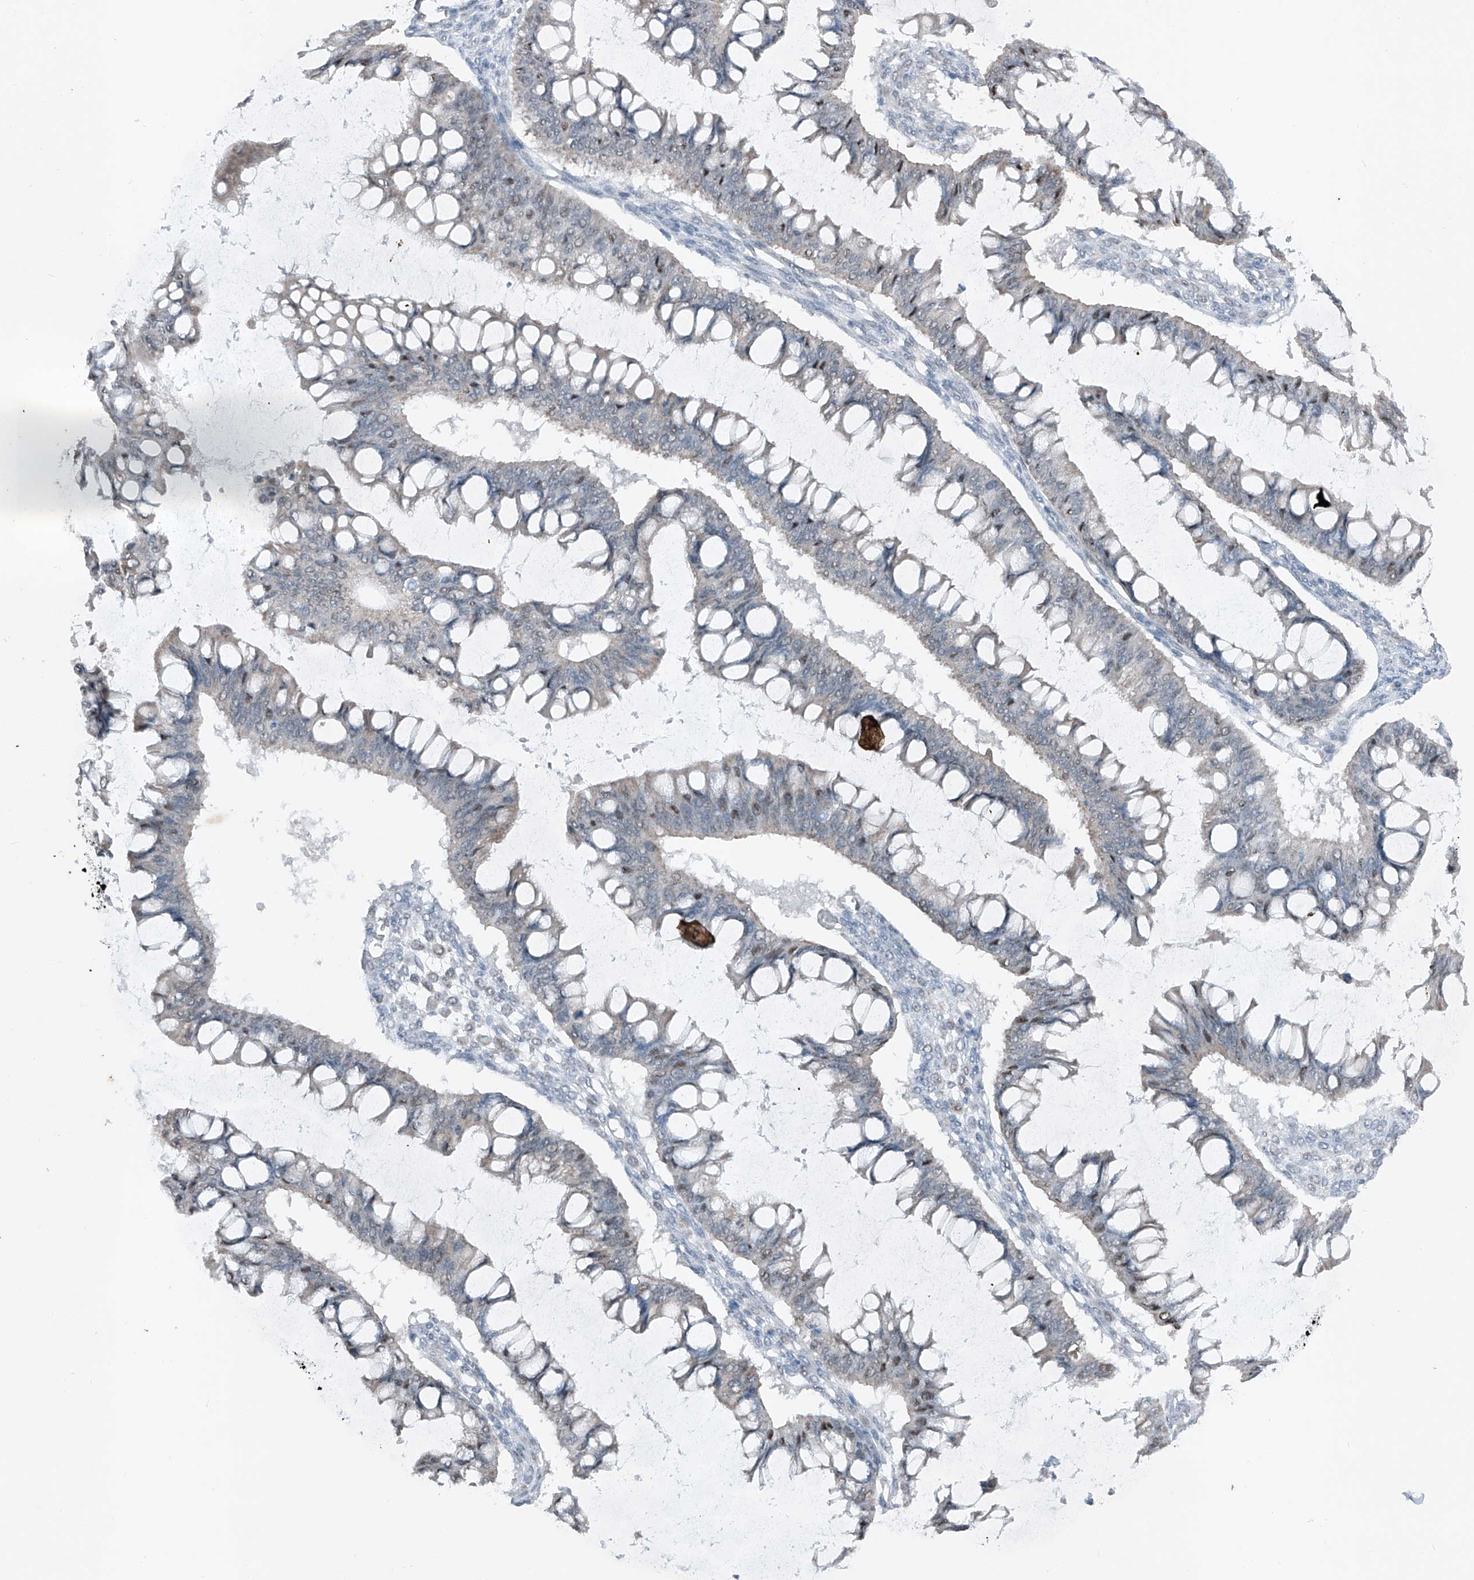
{"staining": {"intensity": "negative", "quantity": "none", "location": "none"}, "tissue": "ovarian cancer", "cell_type": "Tumor cells", "image_type": "cancer", "snomed": [{"axis": "morphology", "description": "Cystadenocarcinoma, mucinous, NOS"}, {"axis": "topography", "description": "Ovary"}], "caption": "Immunohistochemical staining of human mucinous cystadenocarcinoma (ovarian) reveals no significant staining in tumor cells.", "gene": "DYRK1B", "patient": {"sex": "female", "age": 73}}